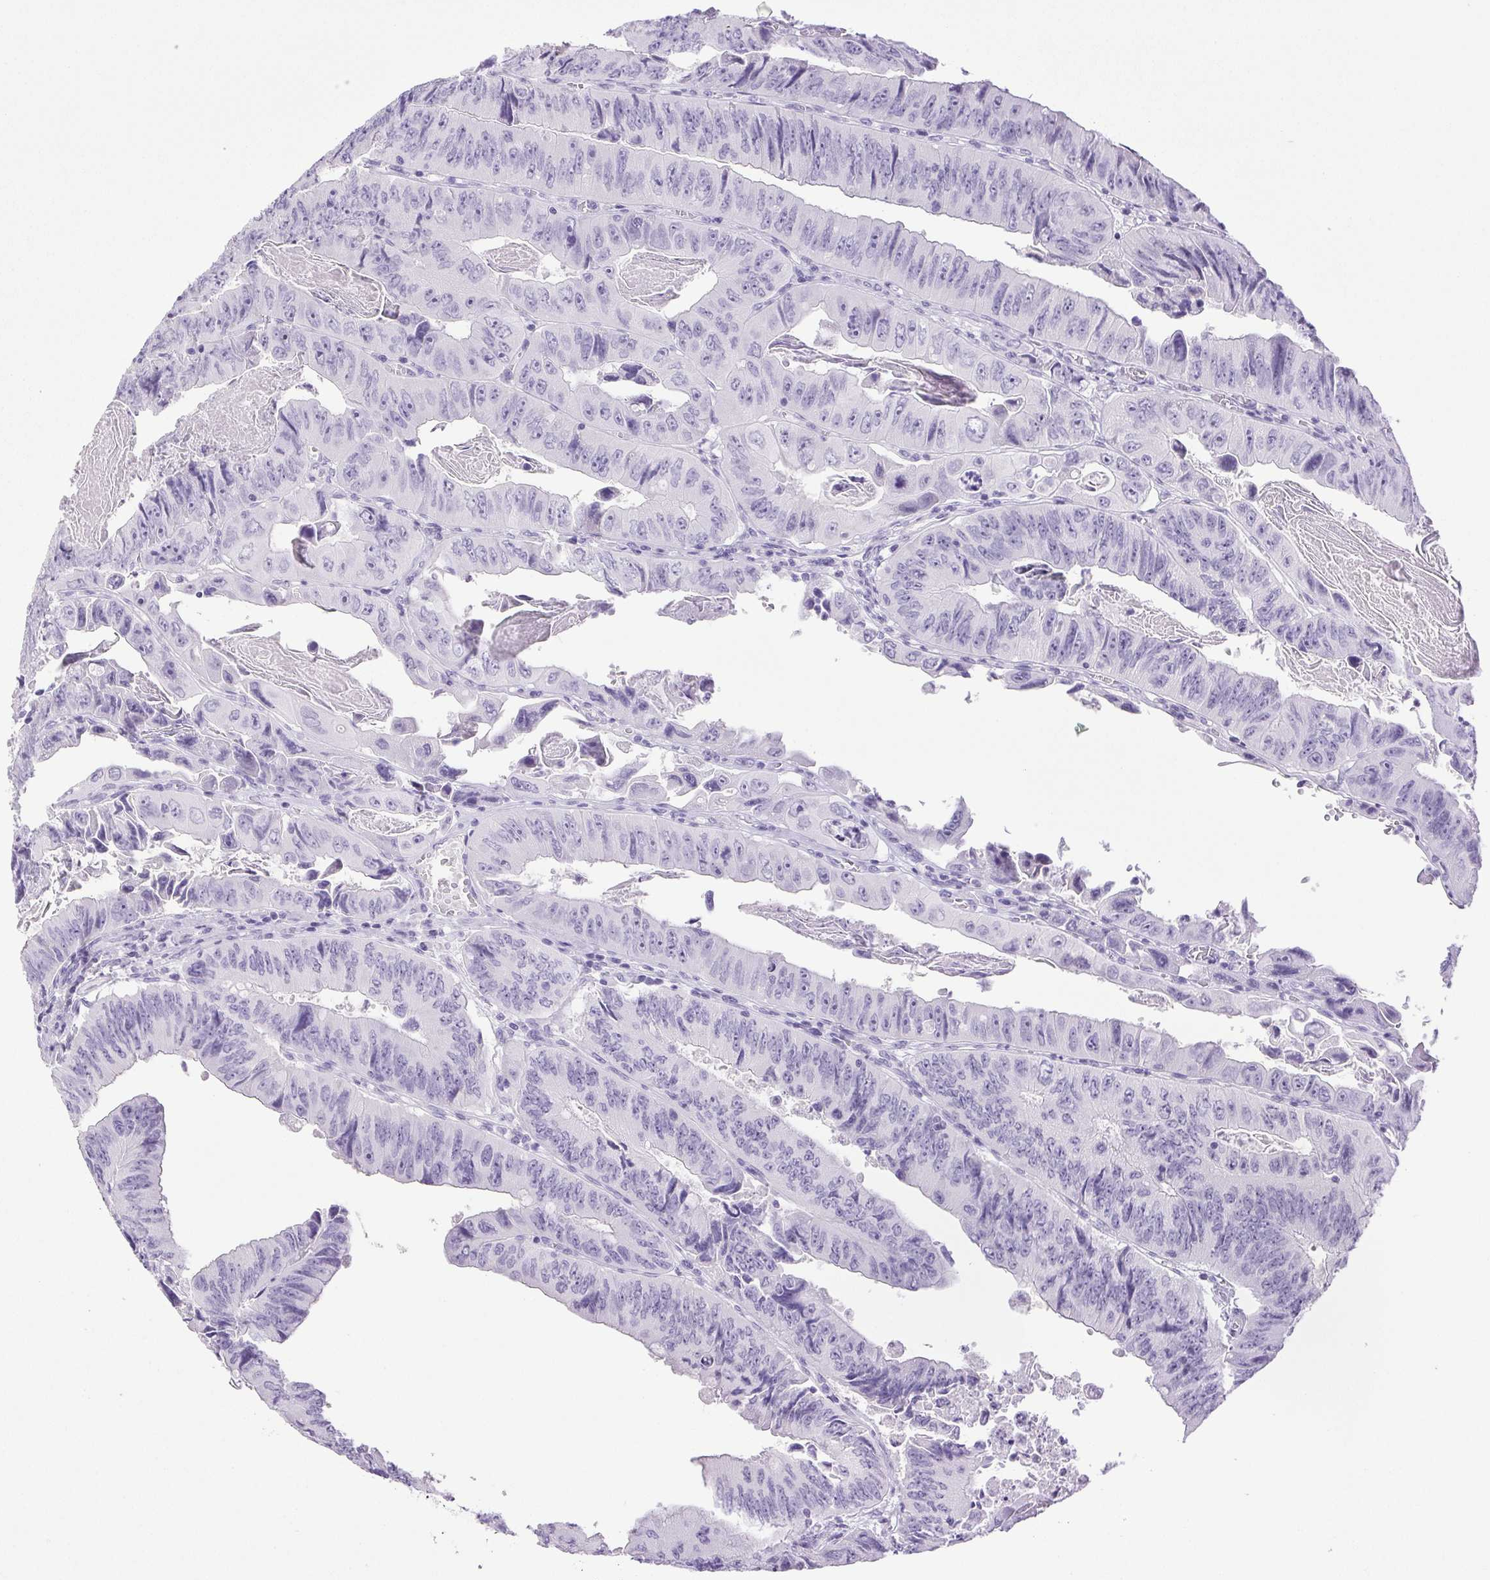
{"staining": {"intensity": "negative", "quantity": "none", "location": "none"}, "tissue": "colorectal cancer", "cell_type": "Tumor cells", "image_type": "cancer", "snomed": [{"axis": "morphology", "description": "Adenocarcinoma, NOS"}, {"axis": "topography", "description": "Colon"}], "caption": "An immunohistochemistry photomicrograph of colorectal adenocarcinoma is shown. There is no staining in tumor cells of colorectal adenocarcinoma.", "gene": "HLA-G", "patient": {"sex": "female", "age": 84}}